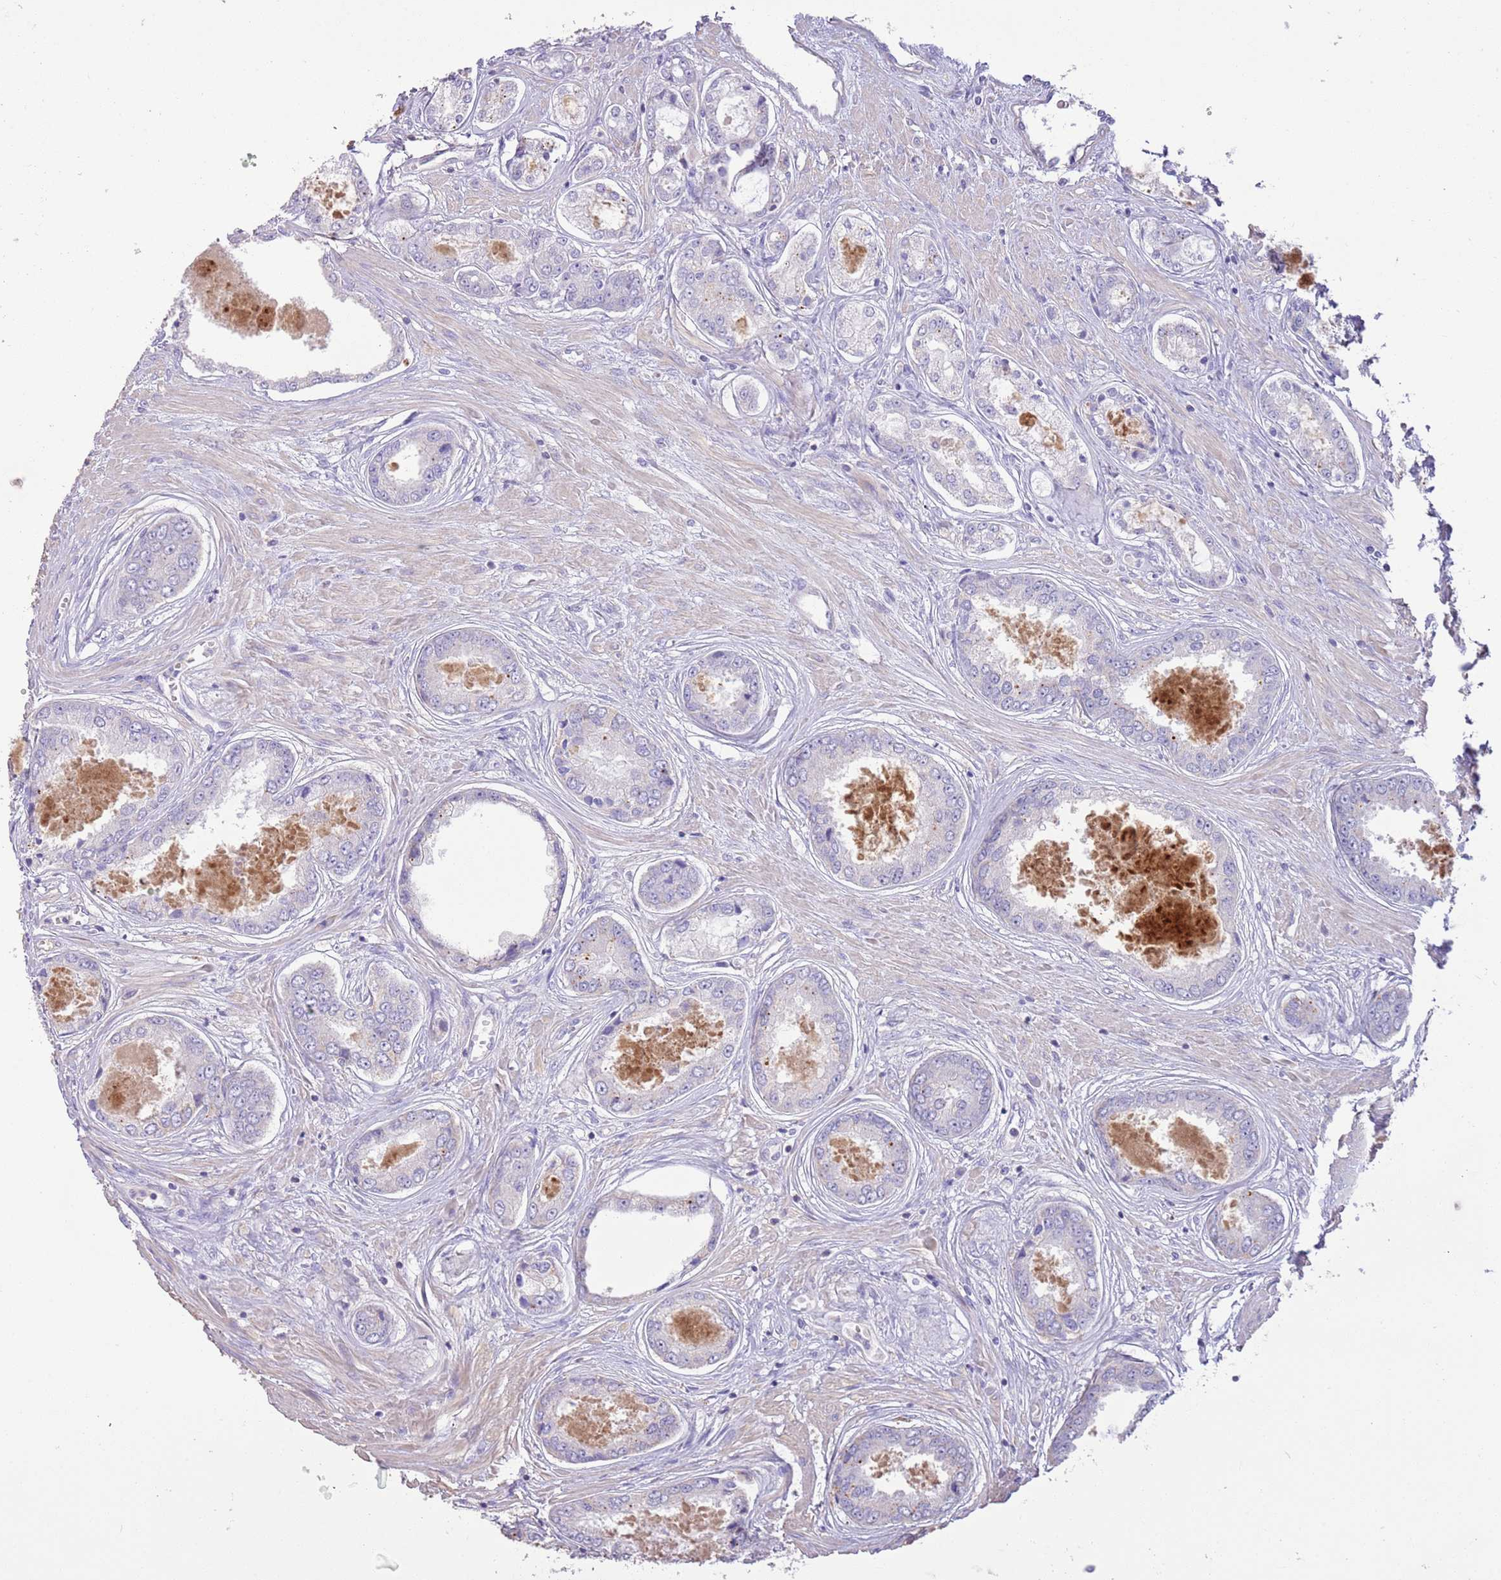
{"staining": {"intensity": "weak", "quantity": "<25%", "location": "cytoplasmic/membranous"}, "tissue": "prostate cancer", "cell_type": "Tumor cells", "image_type": "cancer", "snomed": [{"axis": "morphology", "description": "Adenocarcinoma, Low grade"}, {"axis": "topography", "description": "Prostate"}], "caption": "A high-resolution histopathology image shows IHC staining of adenocarcinoma (low-grade) (prostate), which demonstrates no significant positivity in tumor cells.", "gene": "SFTPA1", "patient": {"sex": "male", "age": 68}}